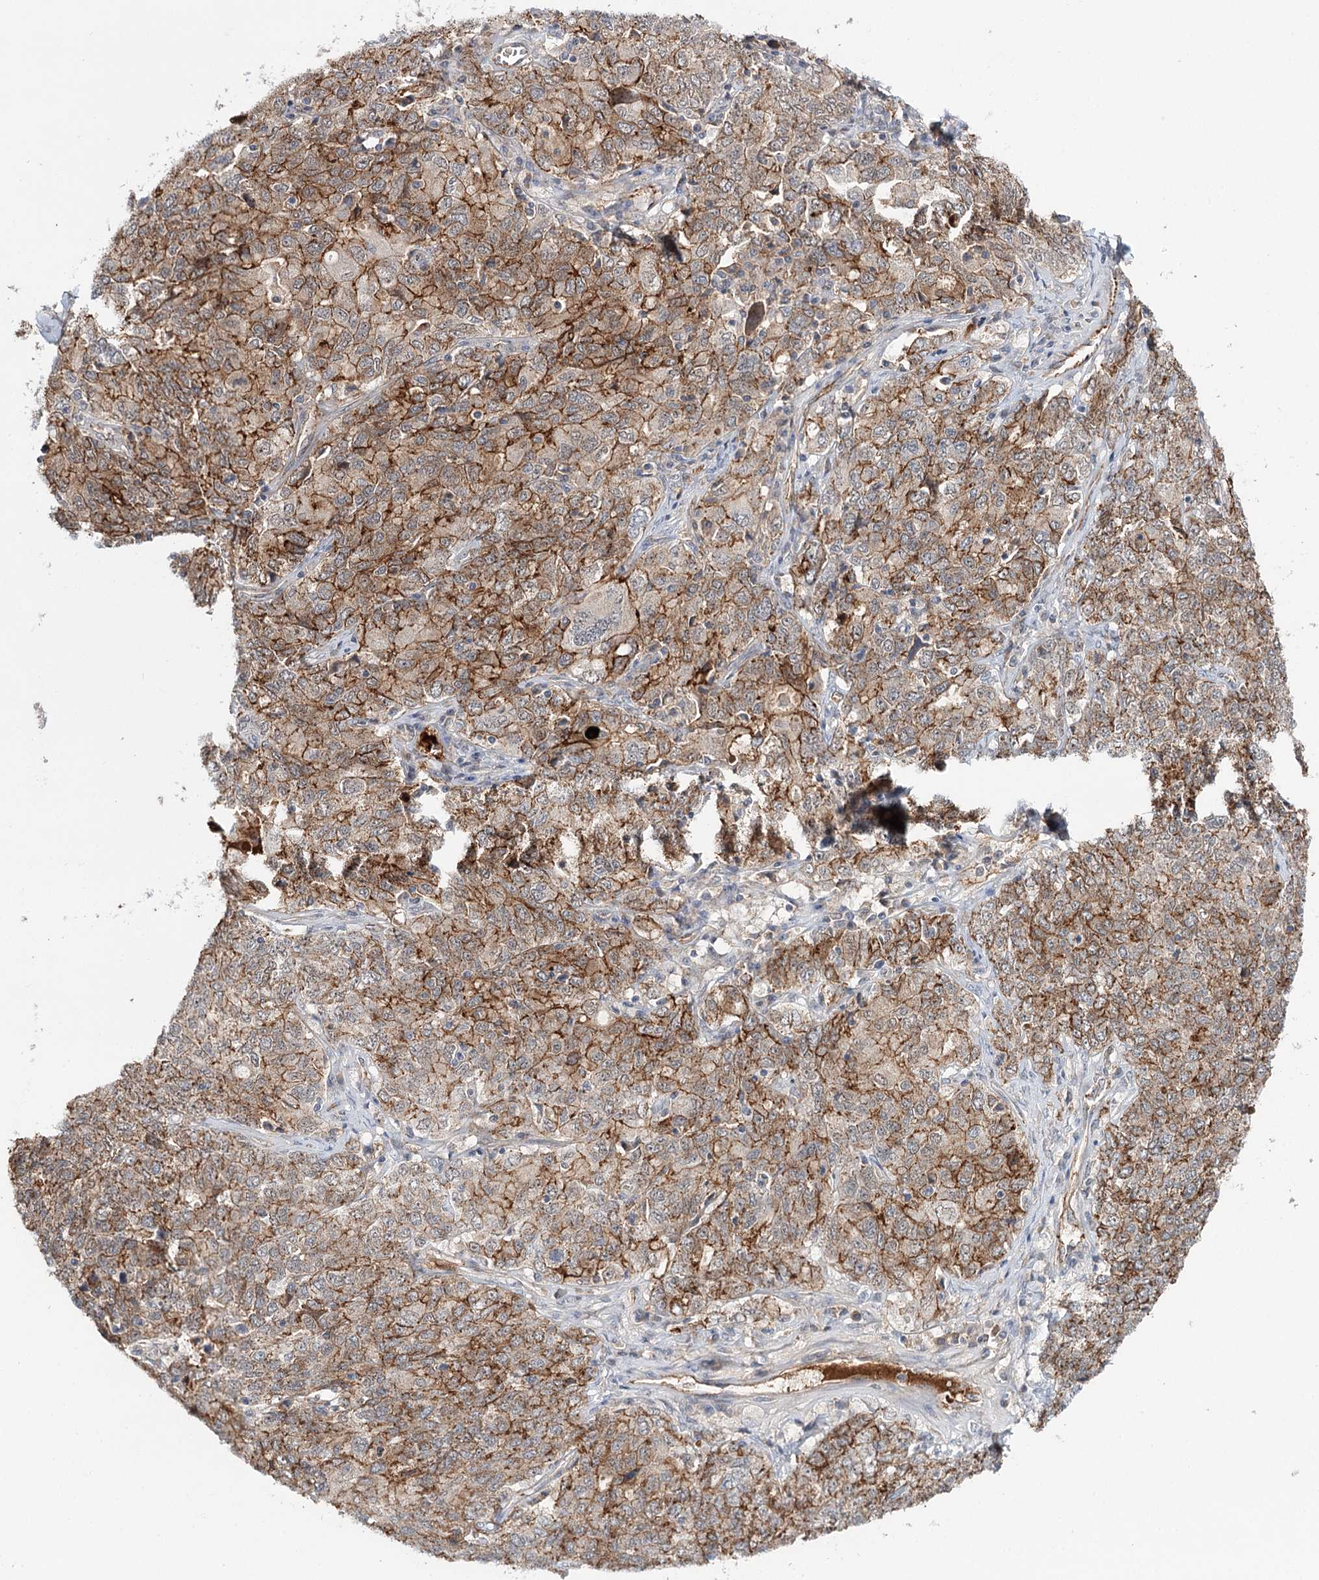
{"staining": {"intensity": "moderate", "quantity": ">75%", "location": "cytoplasmic/membranous"}, "tissue": "ovarian cancer", "cell_type": "Tumor cells", "image_type": "cancer", "snomed": [{"axis": "morphology", "description": "Carcinoma, endometroid"}, {"axis": "topography", "description": "Ovary"}], "caption": "Immunohistochemical staining of human endometroid carcinoma (ovarian) exhibits moderate cytoplasmic/membranous protein staining in about >75% of tumor cells.", "gene": "PKP4", "patient": {"sex": "female", "age": 62}}